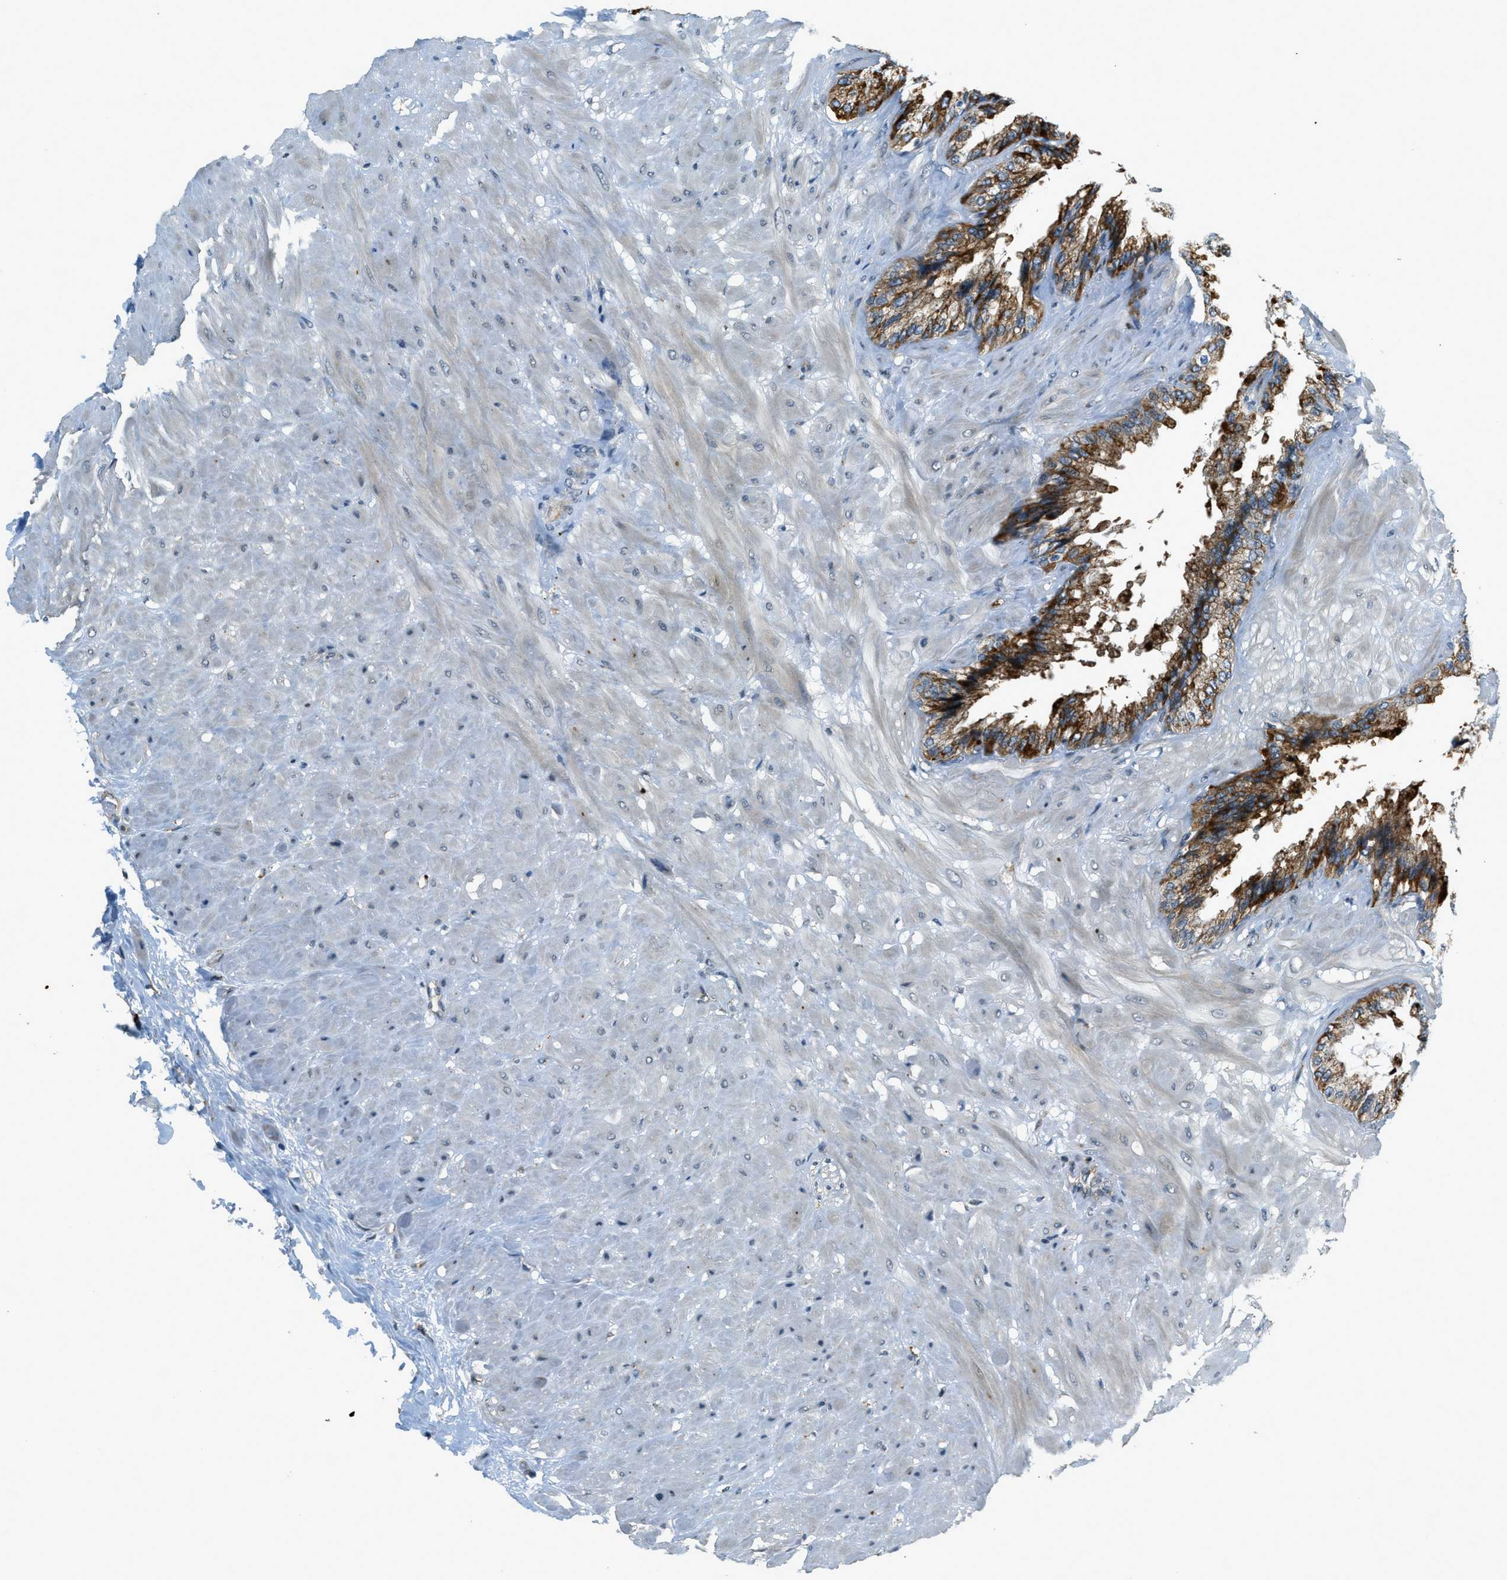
{"staining": {"intensity": "strong", "quantity": "25%-75%", "location": "cytoplasmic/membranous"}, "tissue": "seminal vesicle", "cell_type": "Glandular cells", "image_type": "normal", "snomed": [{"axis": "morphology", "description": "Normal tissue, NOS"}, {"axis": "topography", "description": "Seminal veicle"}], "caption": "A micrograph of seminal vesicle stained for a protein exhibits strong cytoplasmic/membranous brown staining in glandular cells. The protein of interest is shown in brown color, while the nuclei are stained blue.", "gene": "HERC2", "patient": {"sex": "male", "age": 46}}